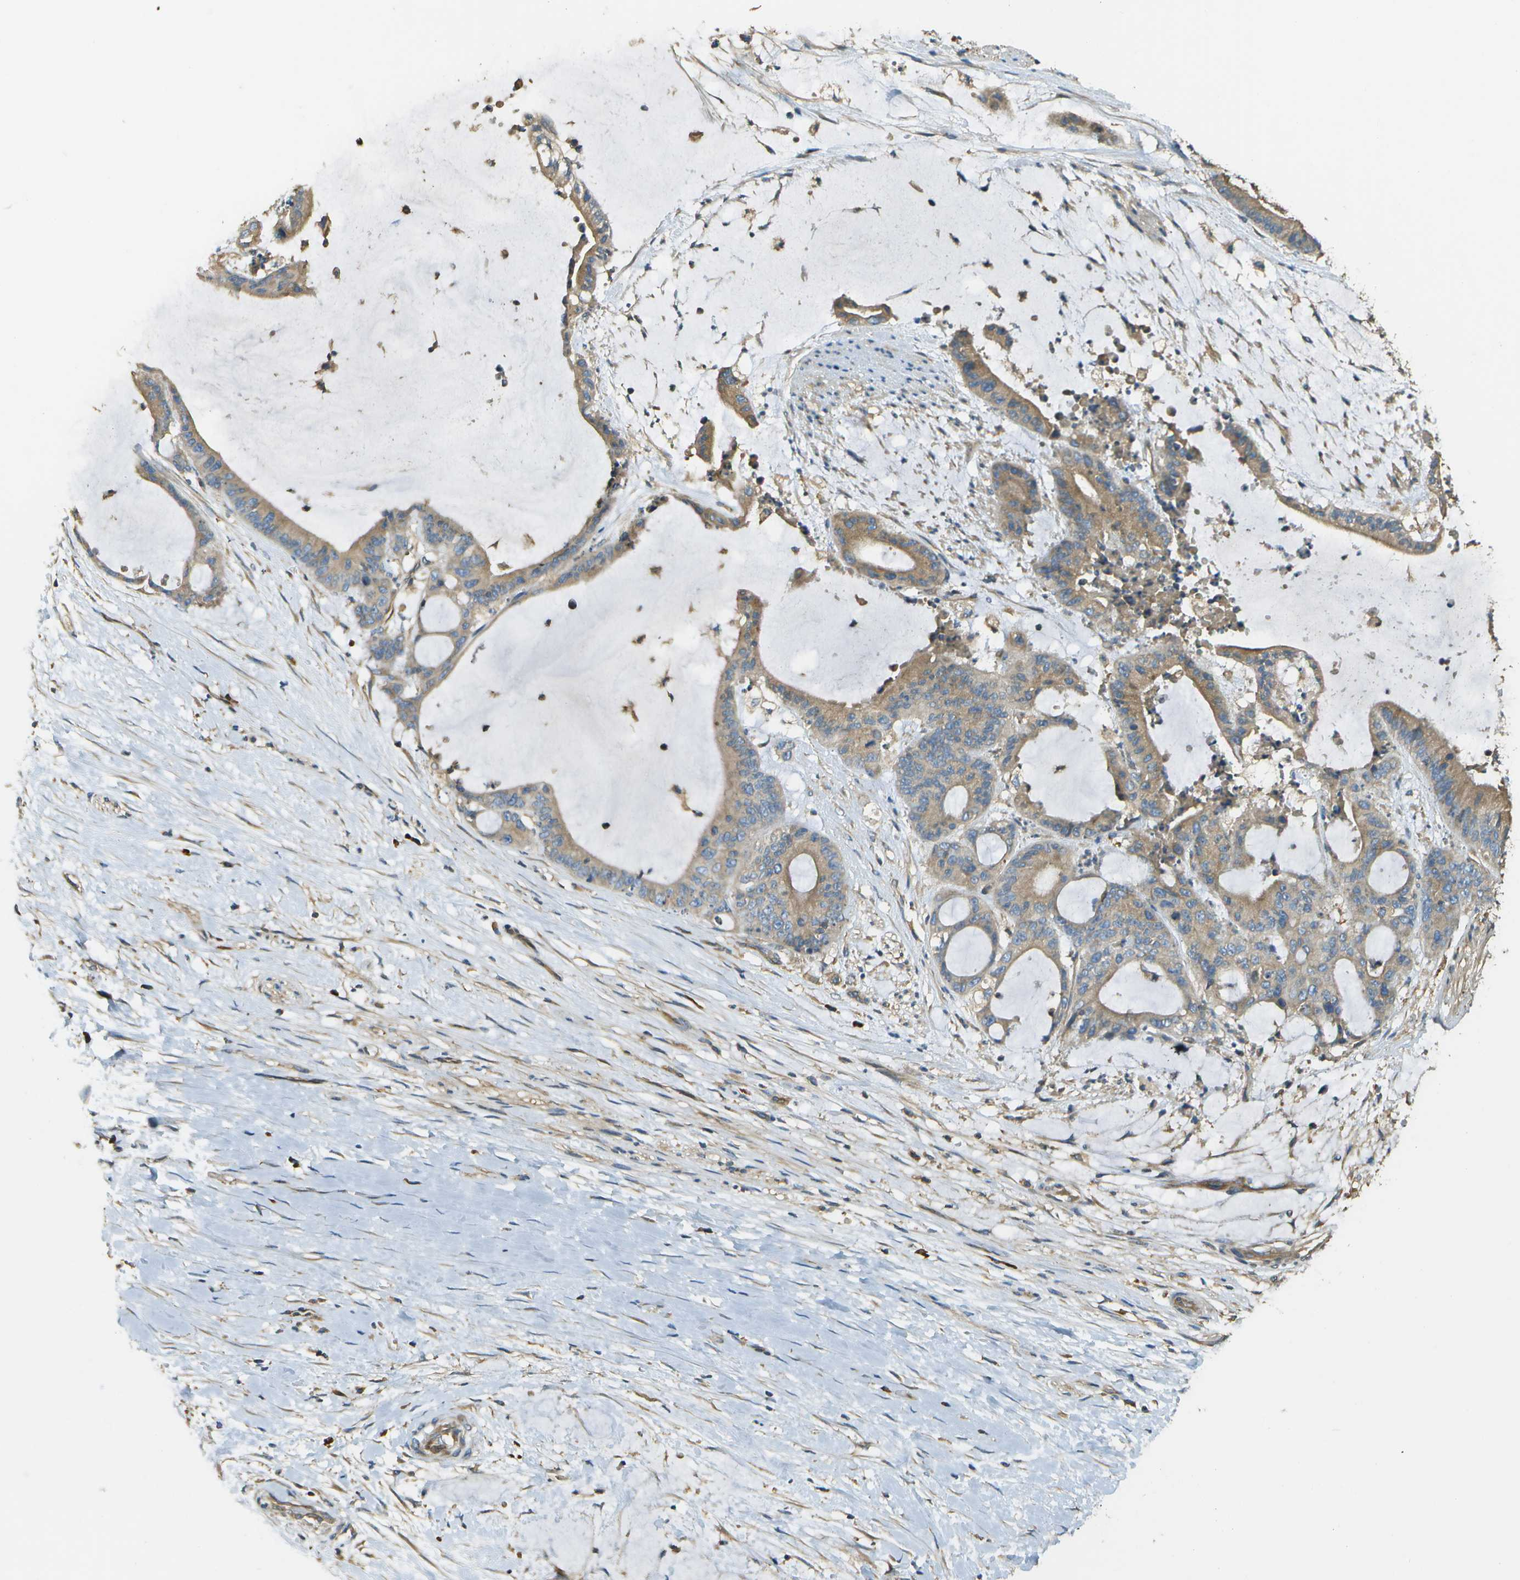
{"staining": {"intensity": "moderate", "quantity": ">75%", "location": "cytoplasmic/membranous"}, "tissue": "liver cancer", "cell_type": "Tumor cells", "image_type": "cancer", "snomed": [{"axis": "morphology", "description": "Cholangiocarcinoma"}, {"axis": "topography", "description": "Liver"}], "caption": "Cholangiocarcinoma (liver) was stained to show a protein in brown. There is medium levels of moderate cytoplasmic/membranous positivity in approximately >75% of tumor cells.", "gene": "DNAJB11", "patient": {"sex": "female", "age": 73}}